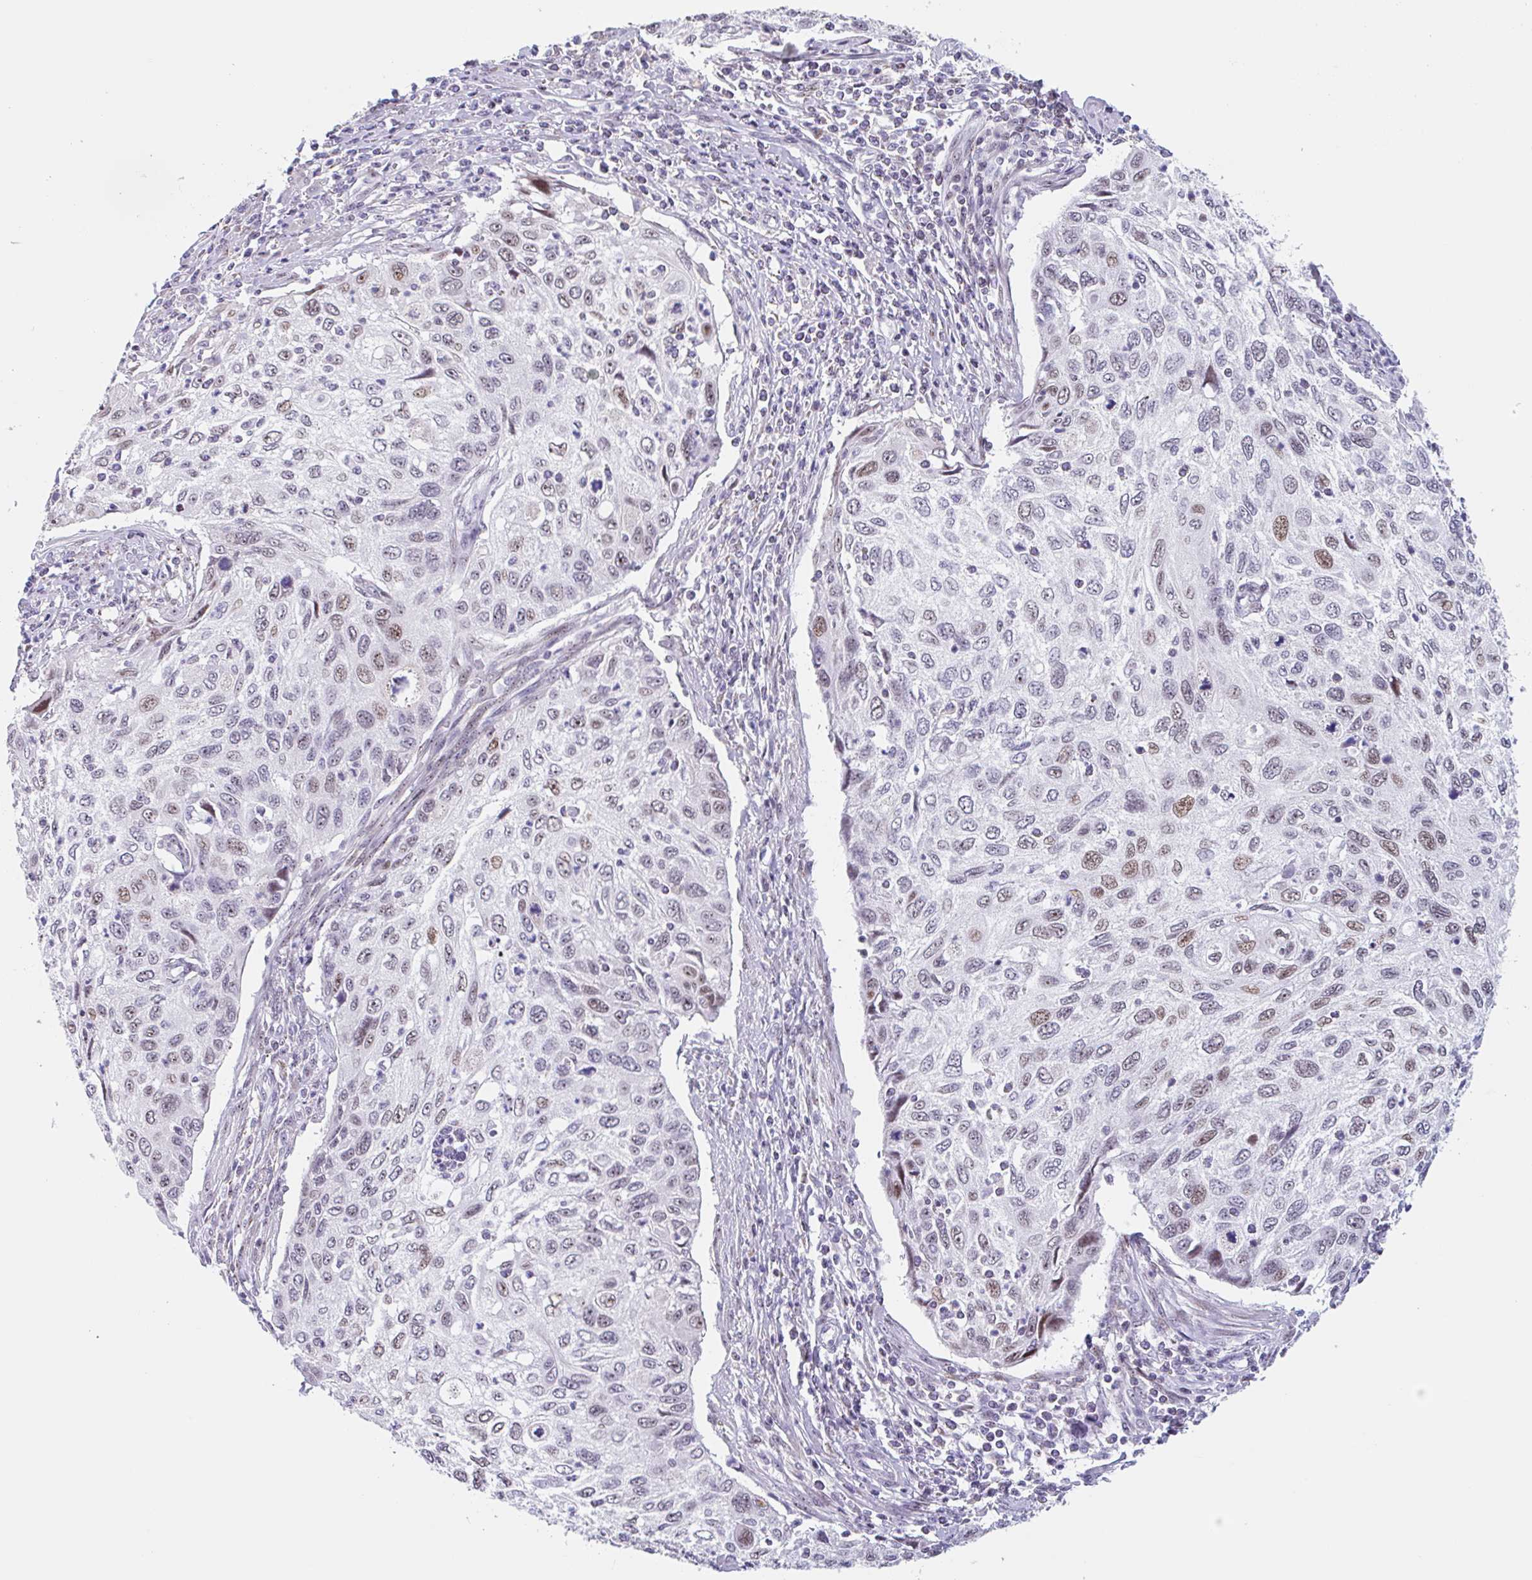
{"staining": {"intensity": "moderate", "quantity": "25%-75%", "location": "nuclear"}, "tissue": "cervical cancer", "cell_type": "Tumor cells", "image_type": "cancer", "snomed": [{"axis": "morphology", "description": "Squamous cell carcinoma, NOS"}, {"axis": "topography", "description": "Cervix"}], "caption": "IHC staining of cervical squamous cell carcinoma, which reveals medium levels of moderate nuclear positivity in about 25%-75% of tumor cells indicating moderate nuclear protein staining. The staining was performed using DAB (brown) for protein detection and nuclei were counterstained in hematoxylin (blue).", "gene": "LENG9", "patient": {"sex": "female", "age": 70}}